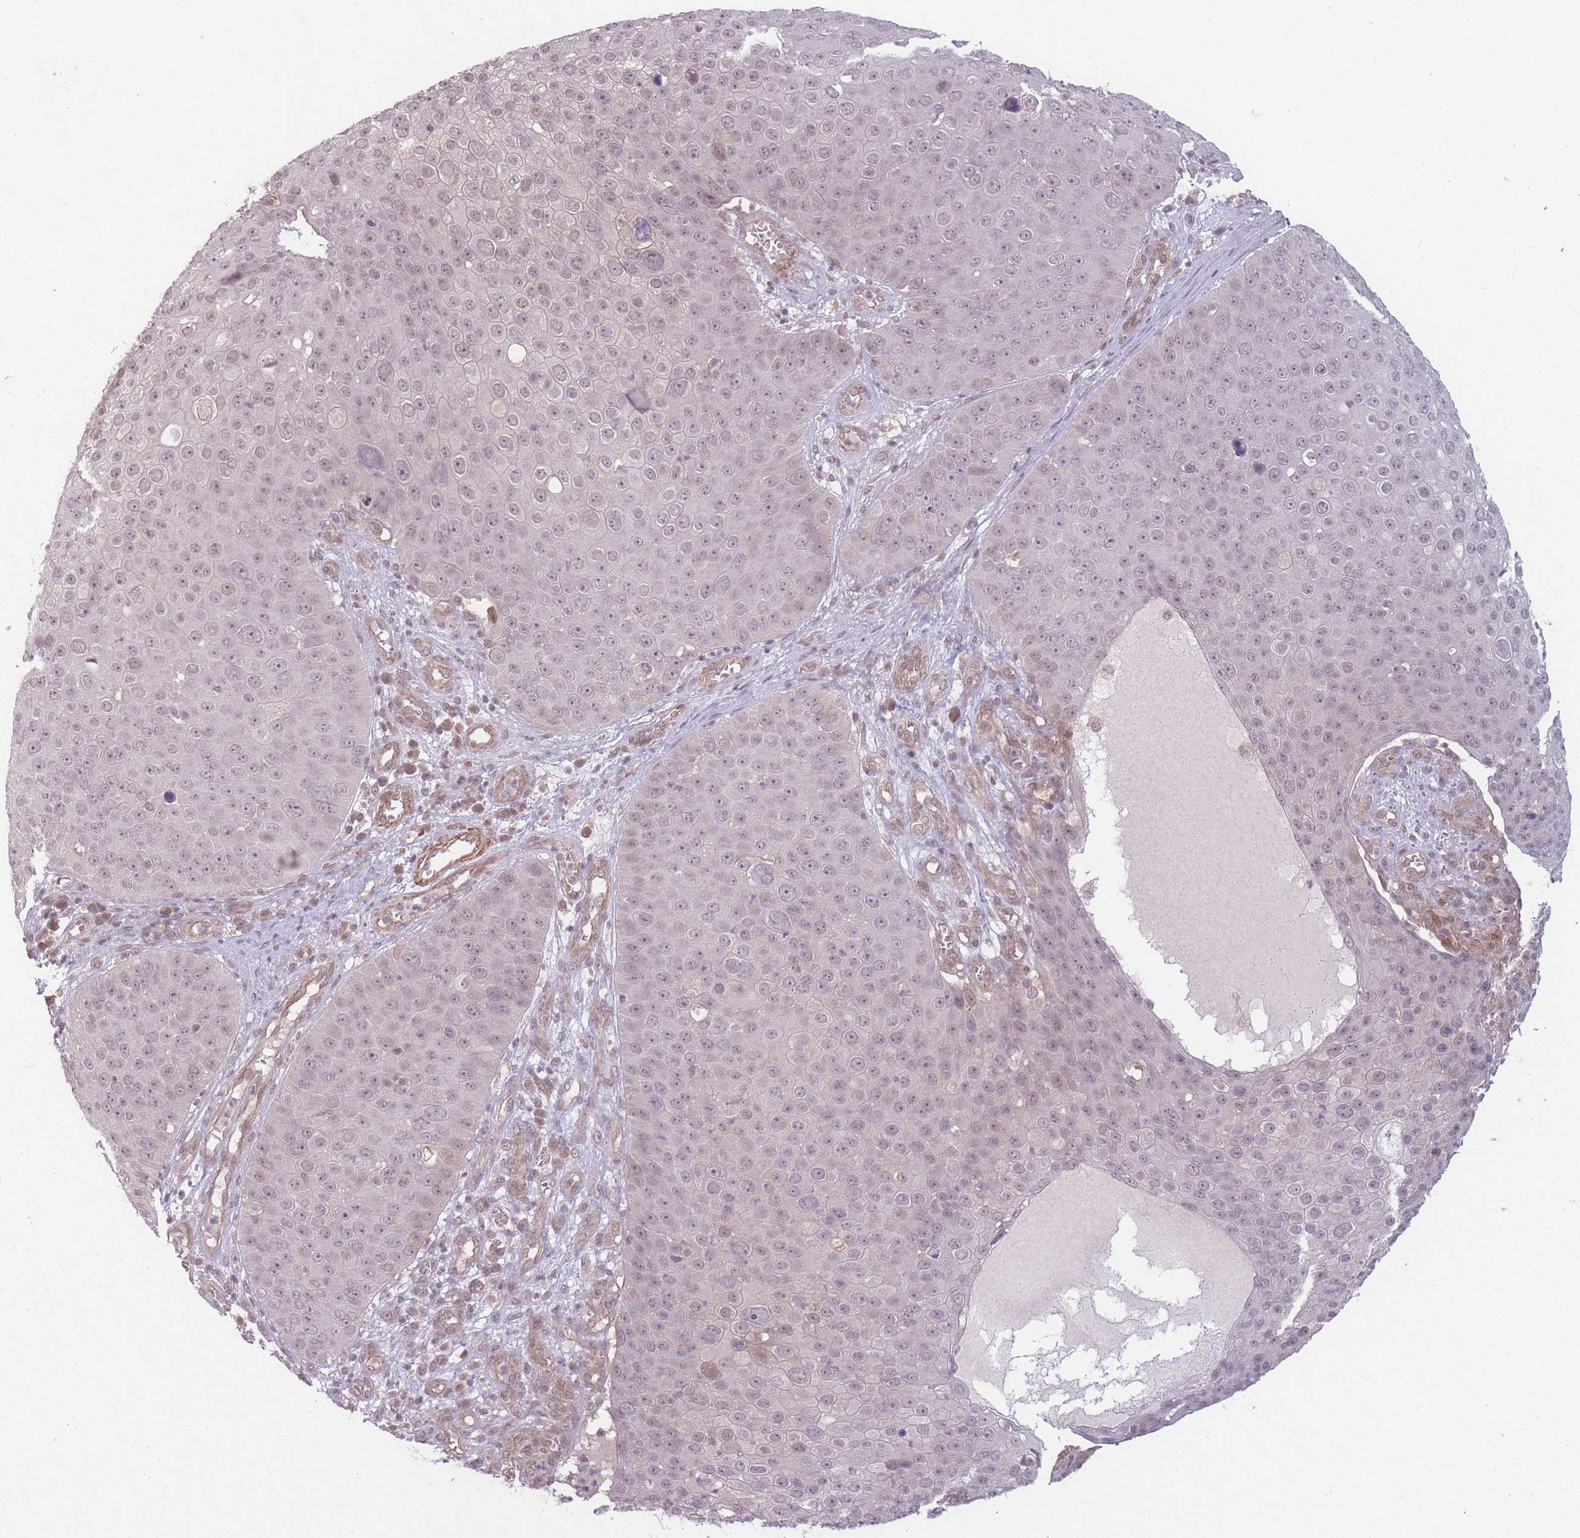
{"staining": {"intensity": "negative", "quantity": "none", "location": "none"}, "tissue": "skin cancer", "cell_type": "Tumor cells", "image_type": "cancer", "snomed": [{"axis": "morphology", "description": "Squamous cell carcinoma, NOS"}, {"axis": "topography", "description": "Skin"}], "caption": "This is an IHC micrograph of skin squamous cell carcinoma. There is no staining in tumor cells.", "gene": "CCDC154", "patient": {"sex": "male", "age": 71}}